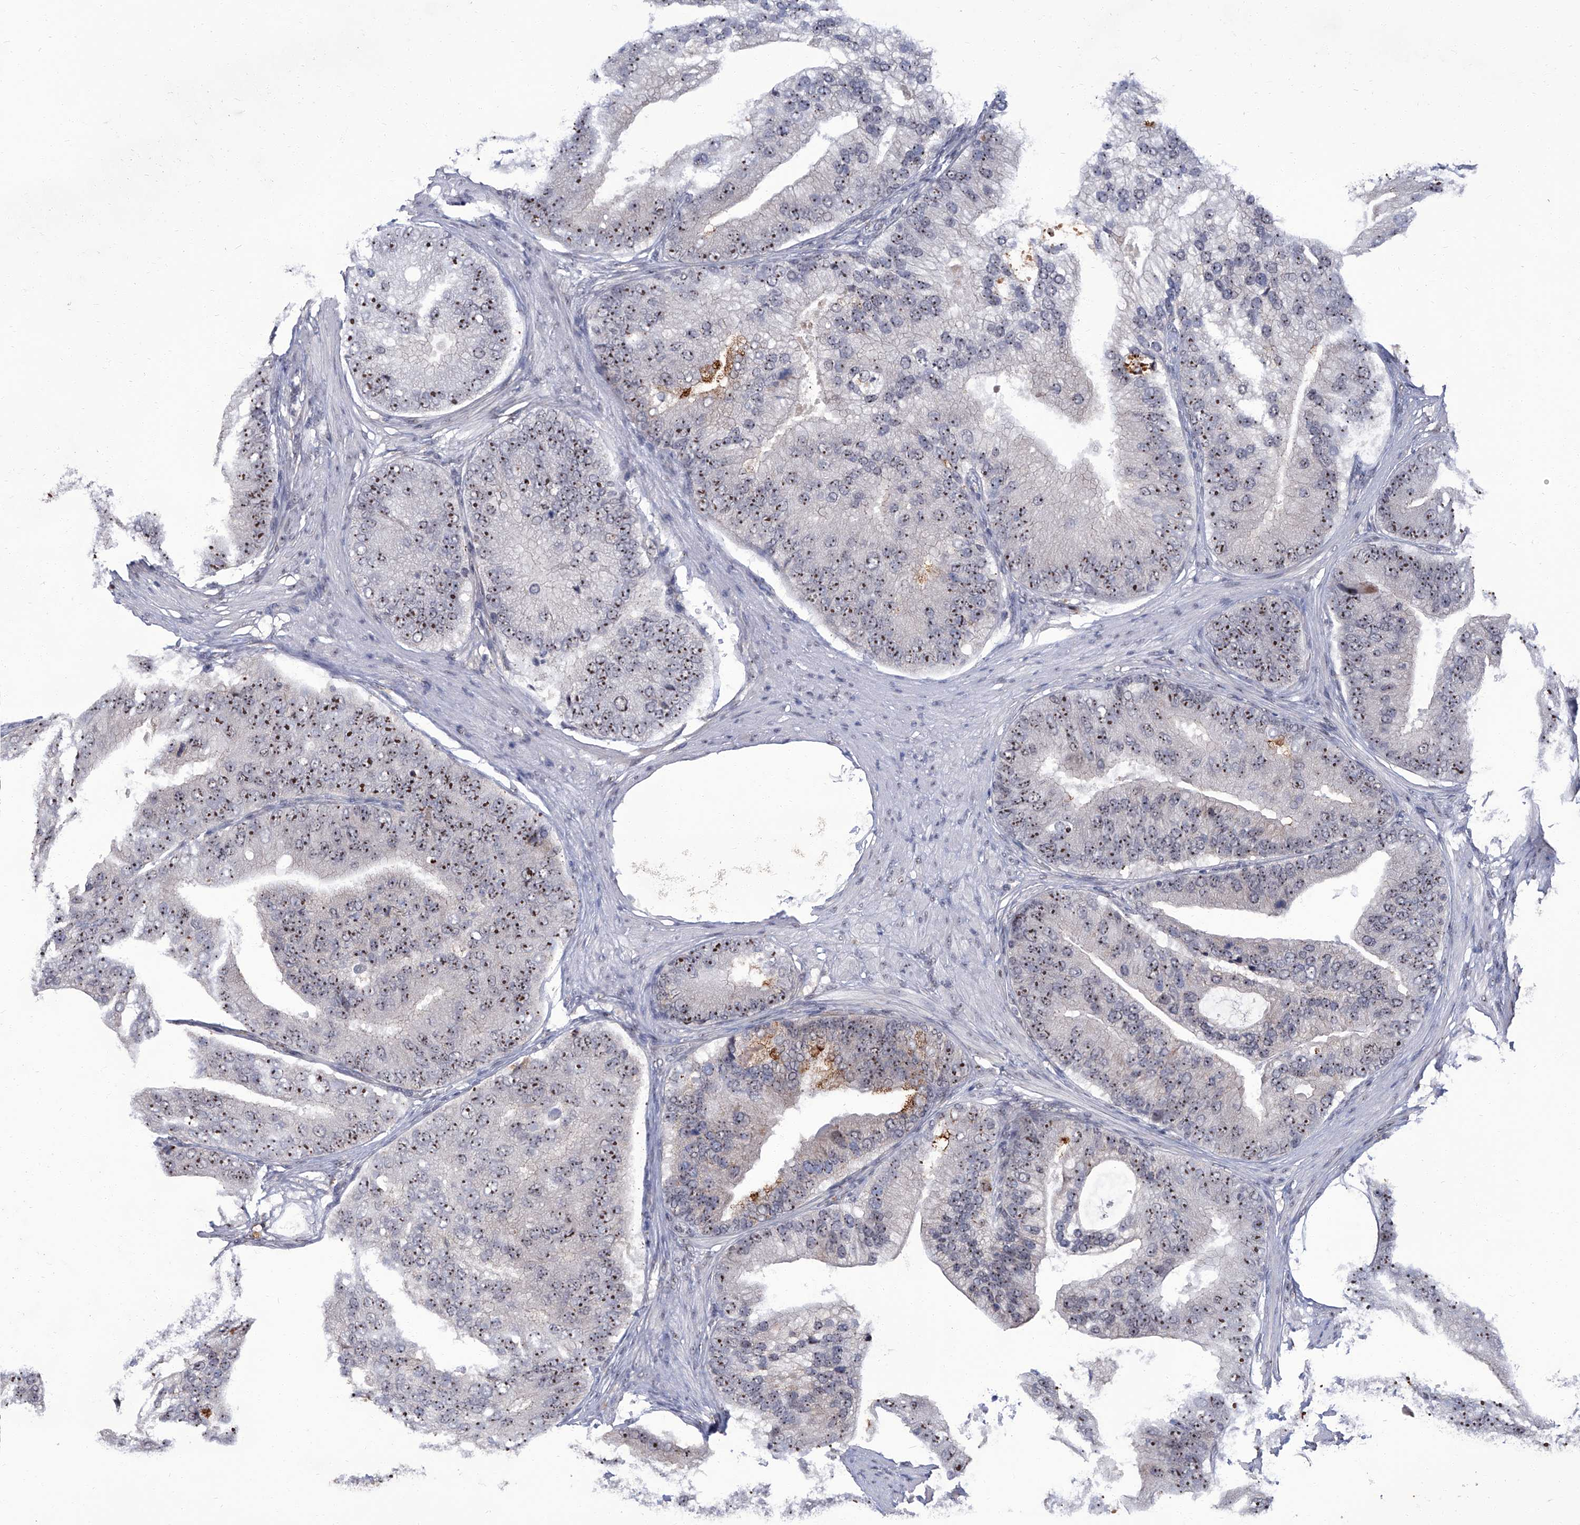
{"staining": {"intensity": "strong", "quantity": ">75%", "location": "cytoplasmic/membranous"}, "tissue": "prostate cancer", "cell_type": "Tumor cells", "image_type": "cancer", "snomed": [{"axis": "morphology", "description": "Adenocarcinoma, High grade"}, {"axis": "topography", "description": "Prostate"}], "caption": "Strong cytoplasmic/membranous expression is appreciated in approximately >75% of tumor cells in prostate cancer (high-grade adenocarcinoma).", "gene": "CMTR1", "patient": {"sex": "male", "age": 70}}